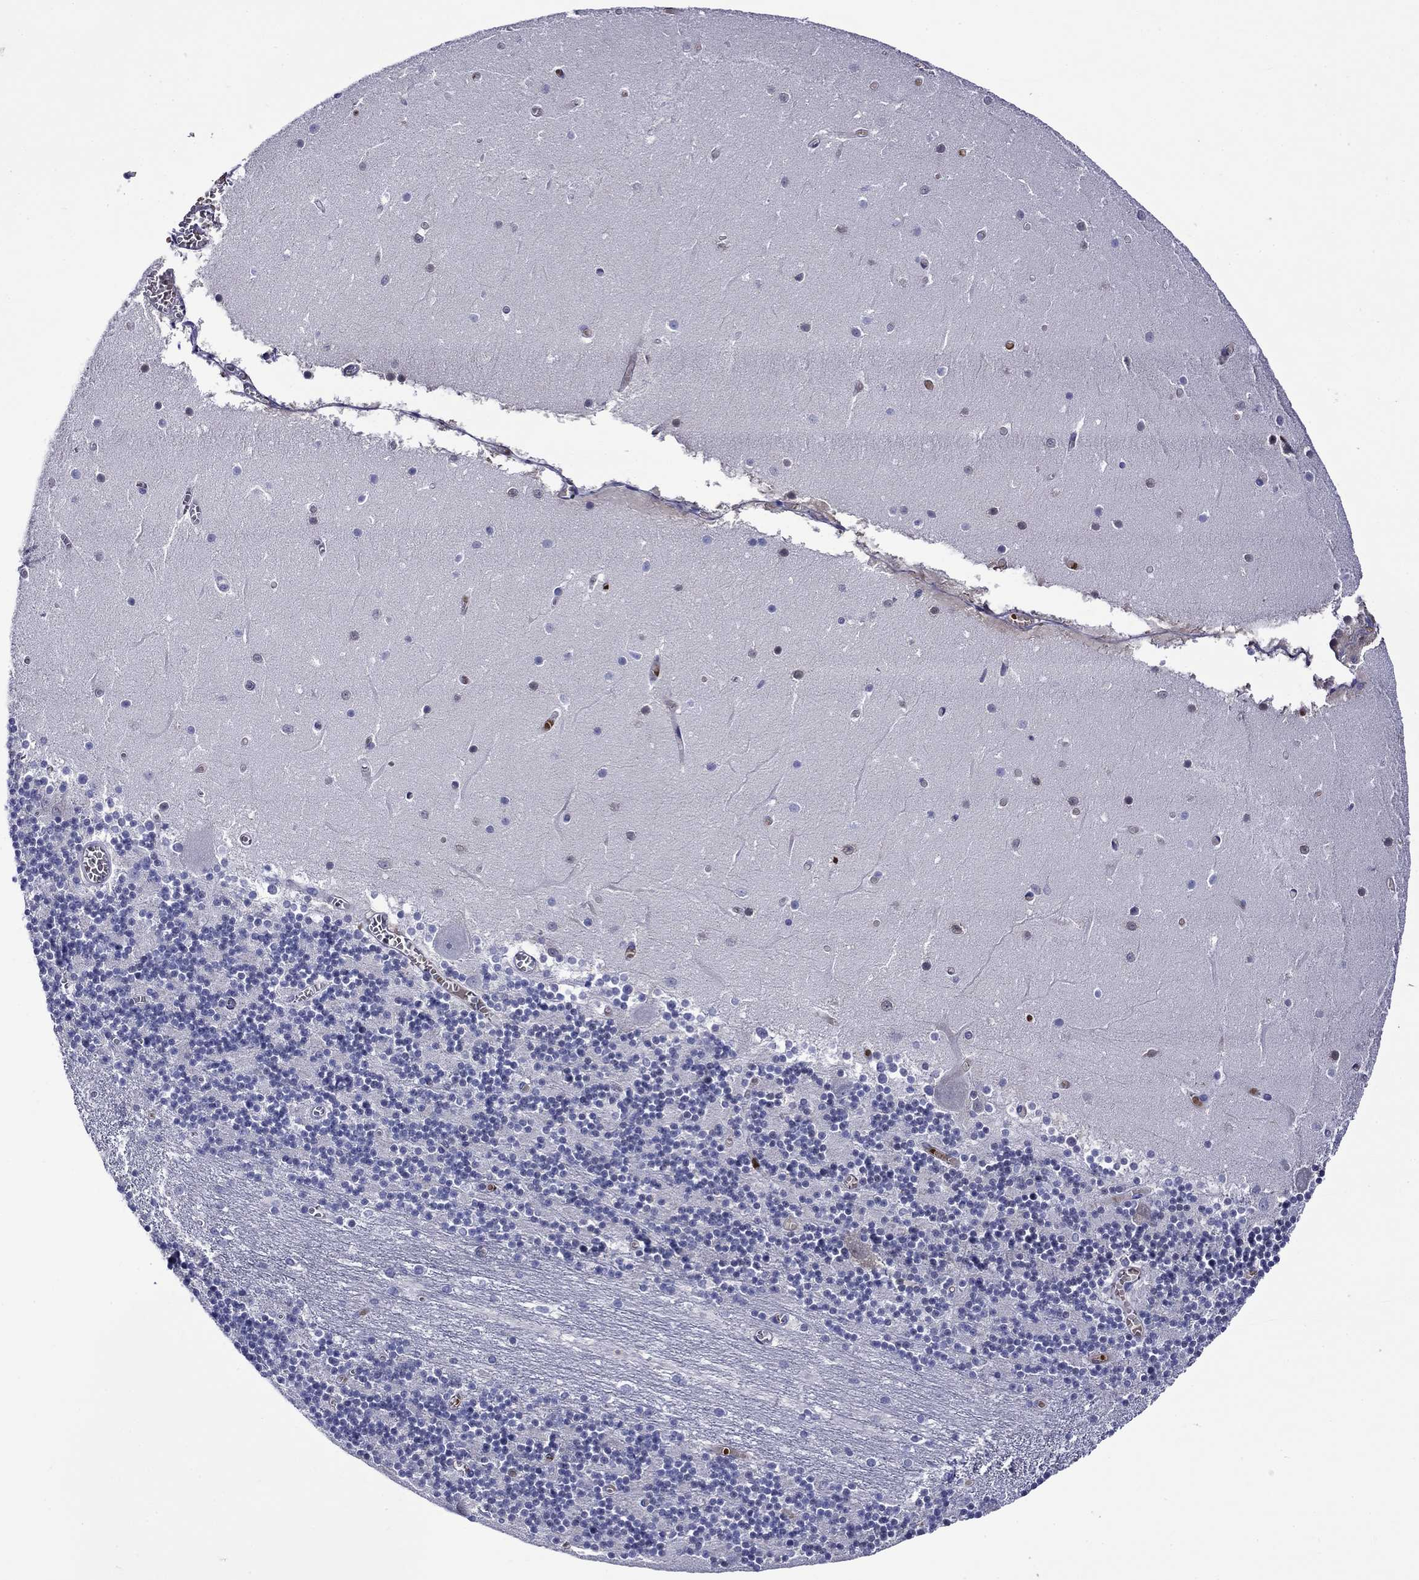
{"staining": {"intensity": "negative", "quantity": "none", "location": "none"}, "tissue": "cerebellum", "cell_type": "Cells in granular layer", "image_type": "normal", "snomed": [{"axis": "morphology", "description": "Normal tissue, NOS"}, {"axis": "topography", "description": "Cerebellum"}], "caption": "This photomicrograph is of unremarkable cerebellum stained with immunohistochemistry (IHC) to label a protein in brown with the nuclei are counter-stained blue. There is no expression in cells in granular layer.", "gene": "ROM1", "patient": {"sex": "female", "age": 28}}